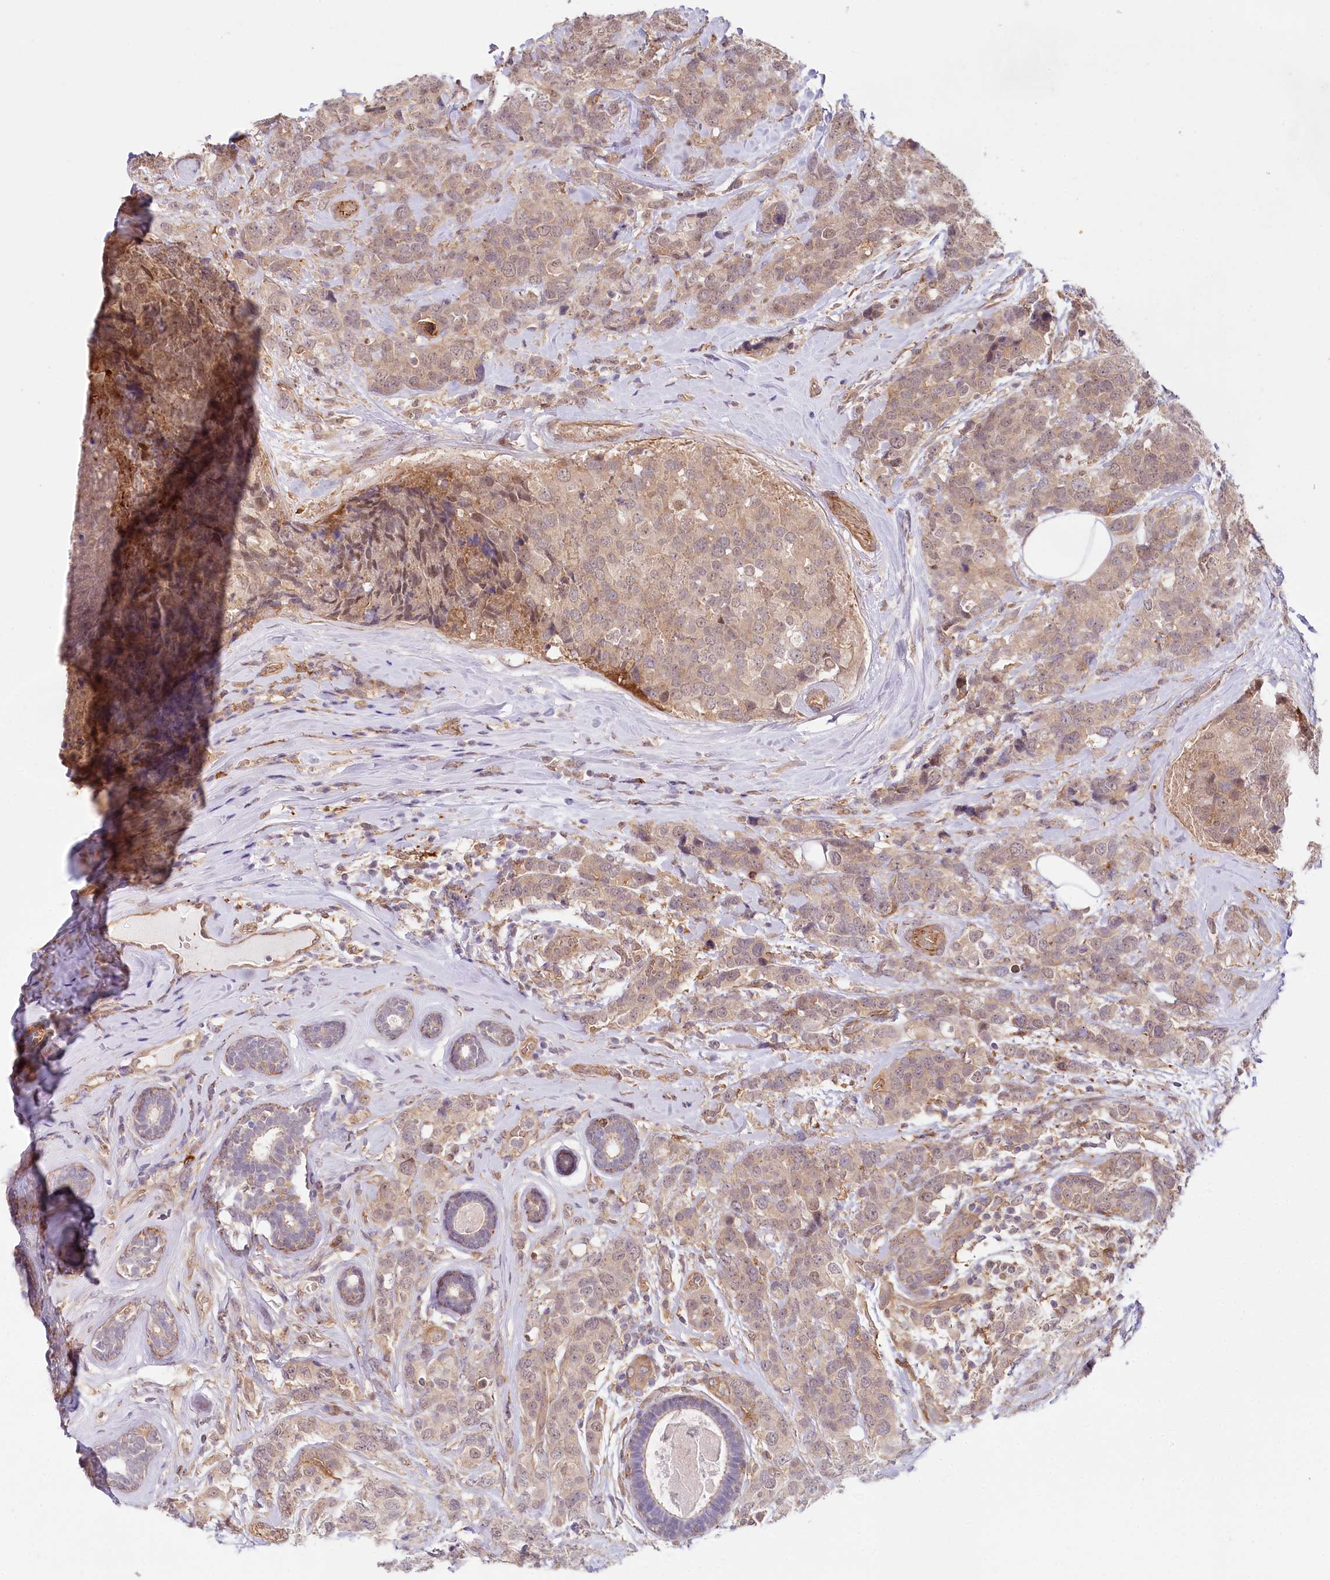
{"staining": {"intensity": "weak", "quantity": "<25%", "location": "cytoplasmic/membranous,nuclear"}, "tissue": "breast cancer", "cell_type": "Tumor cells", "image_type": "cancer", "snomed": [{"axis": "morphology", "description": "Lobular carcinoma"}, {"axis": "topography", "description": "Breast"}], "caption": "Tumor cells are negative for brown protein staining in breast lobular carcinoma.", "gene": "TUBGCP2", "patient": {"sex": "female", "age": 59}}